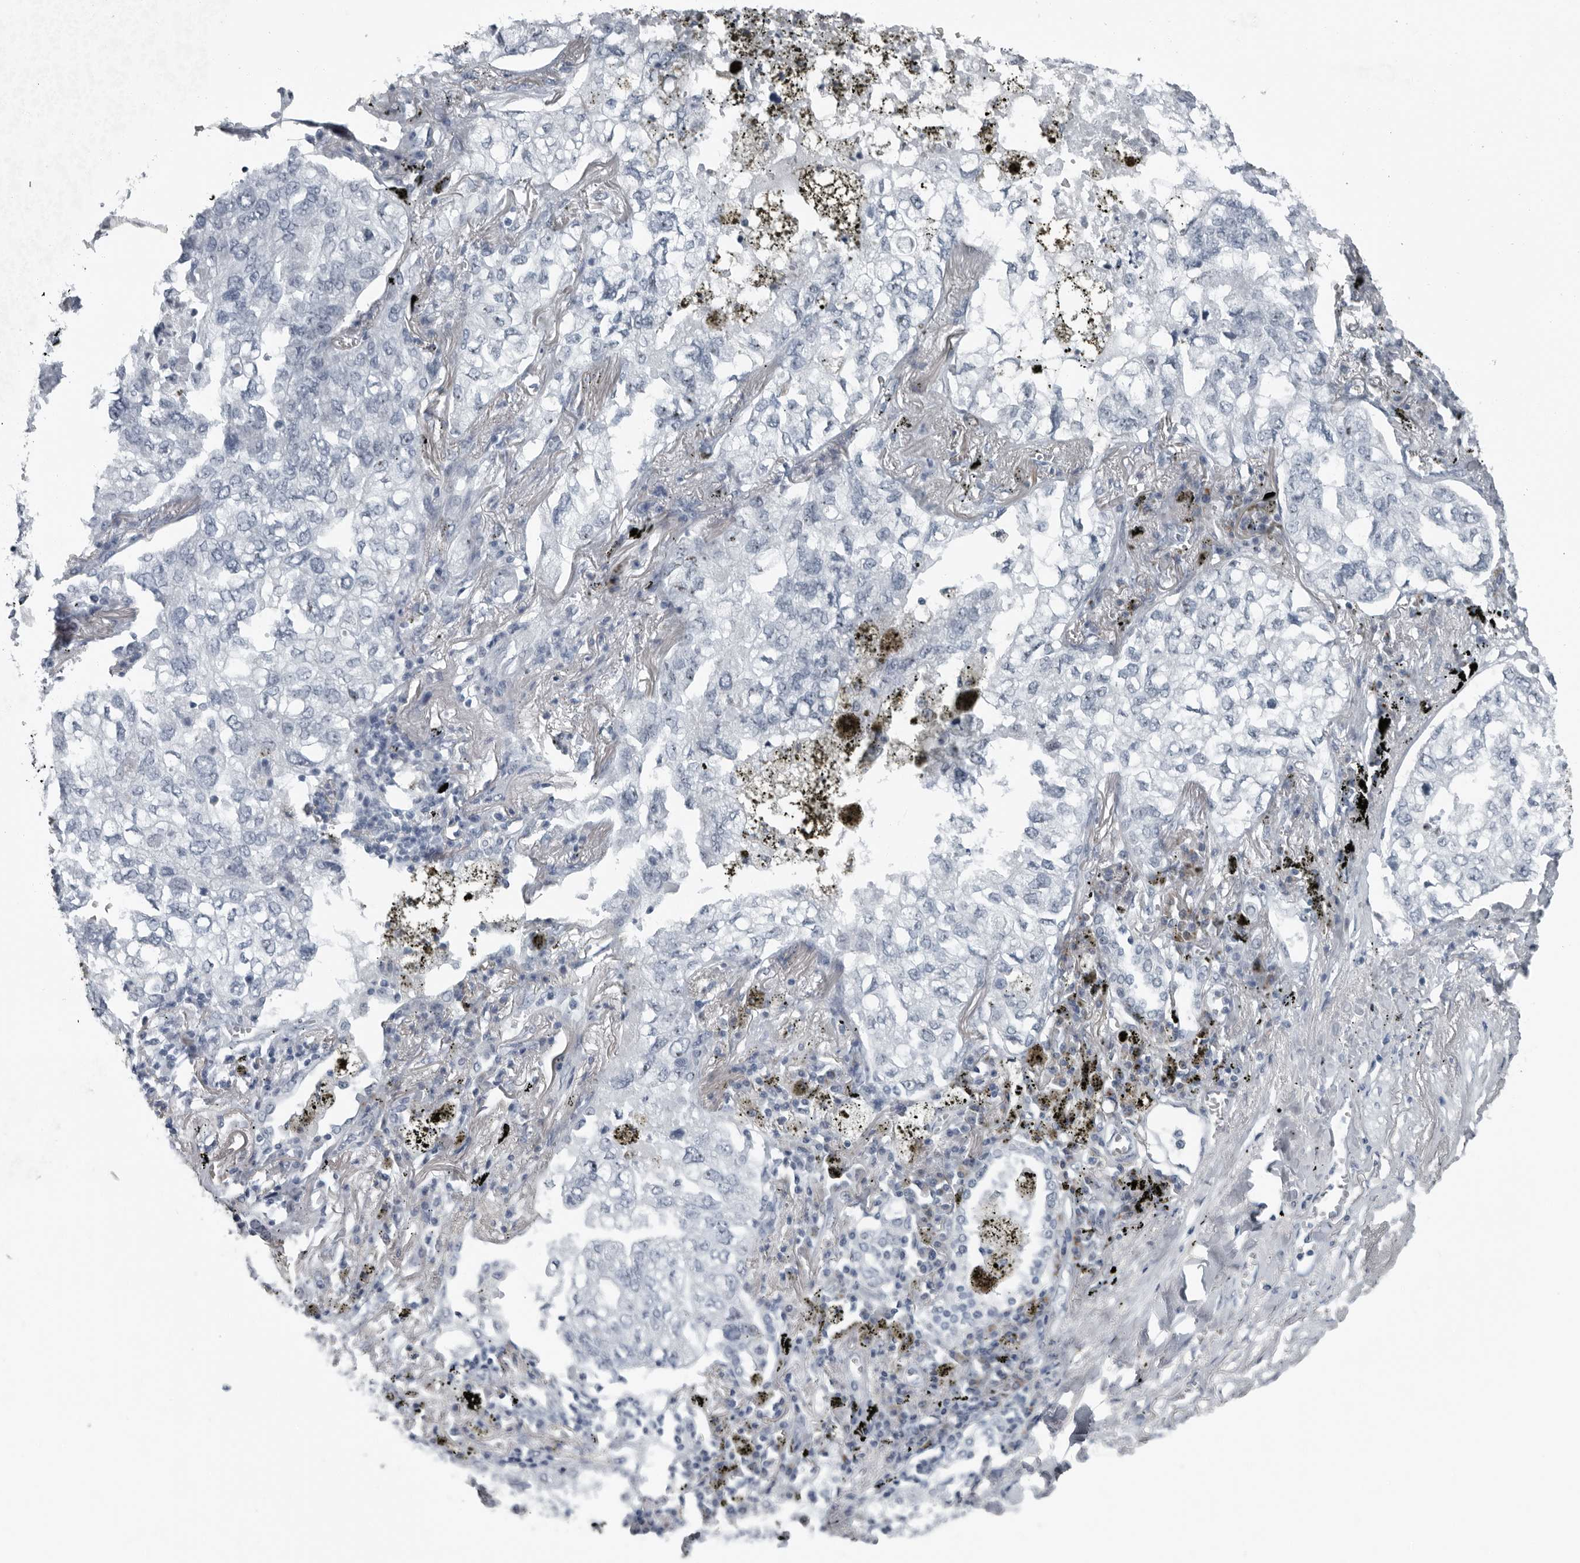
{"staining": {"intensity": "negative", "quantity": "none", "location": "none"}, "tissue": "lung cancer", "cell_type": "Tumor cells", "image_type": "cancer", "snomed": [{"axis": "morphology", "description": "Adenocarcinoma, NOS"}, {"axis": "topography", "description": "Lung"}], "caption": "DAB immunohistochemical staining of human lung adenocarcinoma shows no significant staining in tumor cells.", "gene": "PDCD11", "patient": {"sex": "male", "age": 65}}